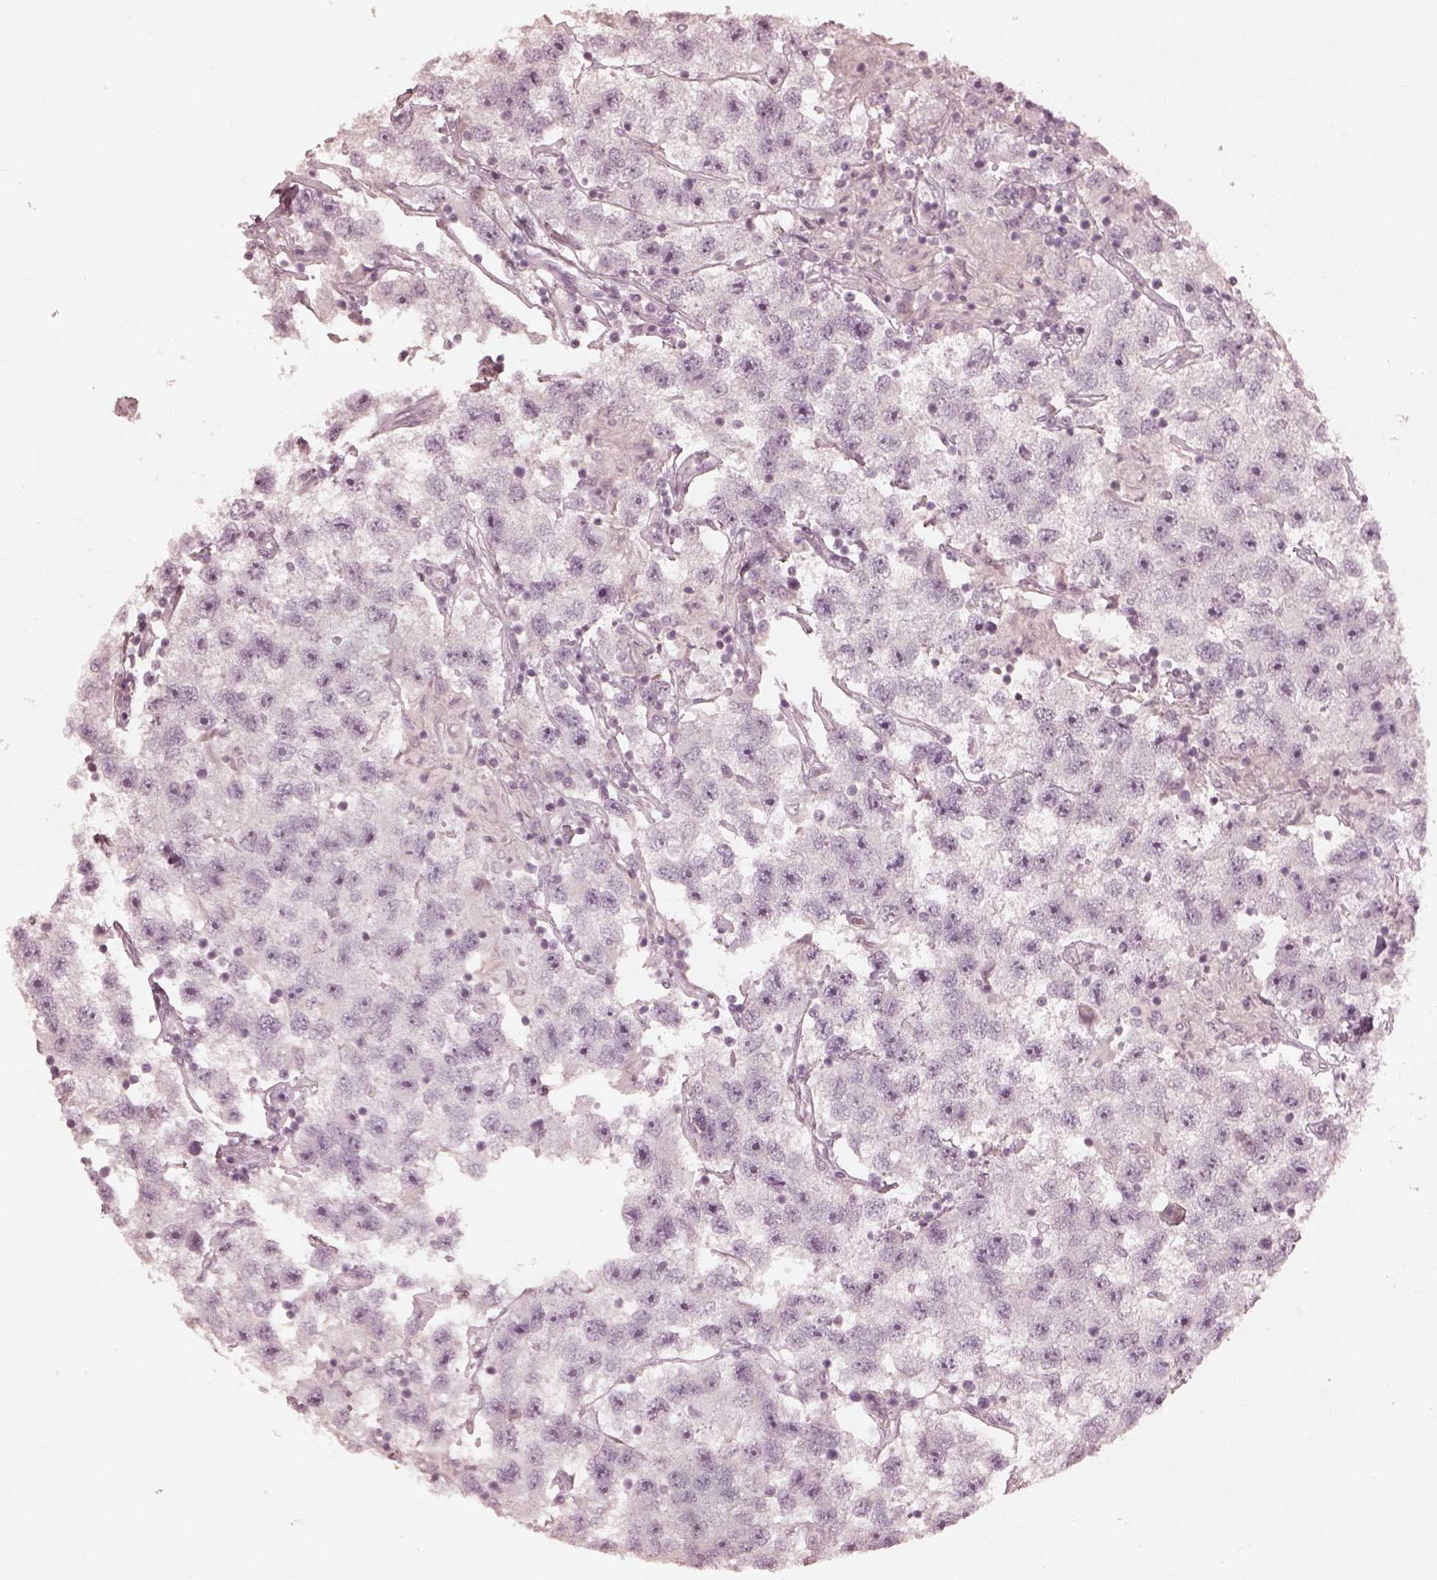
{"staining": {"intensity": "negative", "quantity": "none", "location": "none"}, "tissue": "testis cancer", "cell_type": "Tumor cells", "image_type": "cancer", "snomed": [{"axis": "morphology", "description": "Seminoma, NOS"}, {"axis": "topography", "description": "Testis"}], "caption": "The micrograph displays no staining of tumor cells in testis cancer.", "gene": "ADRB3", "patient": {"sex": "male", "age": 26}}